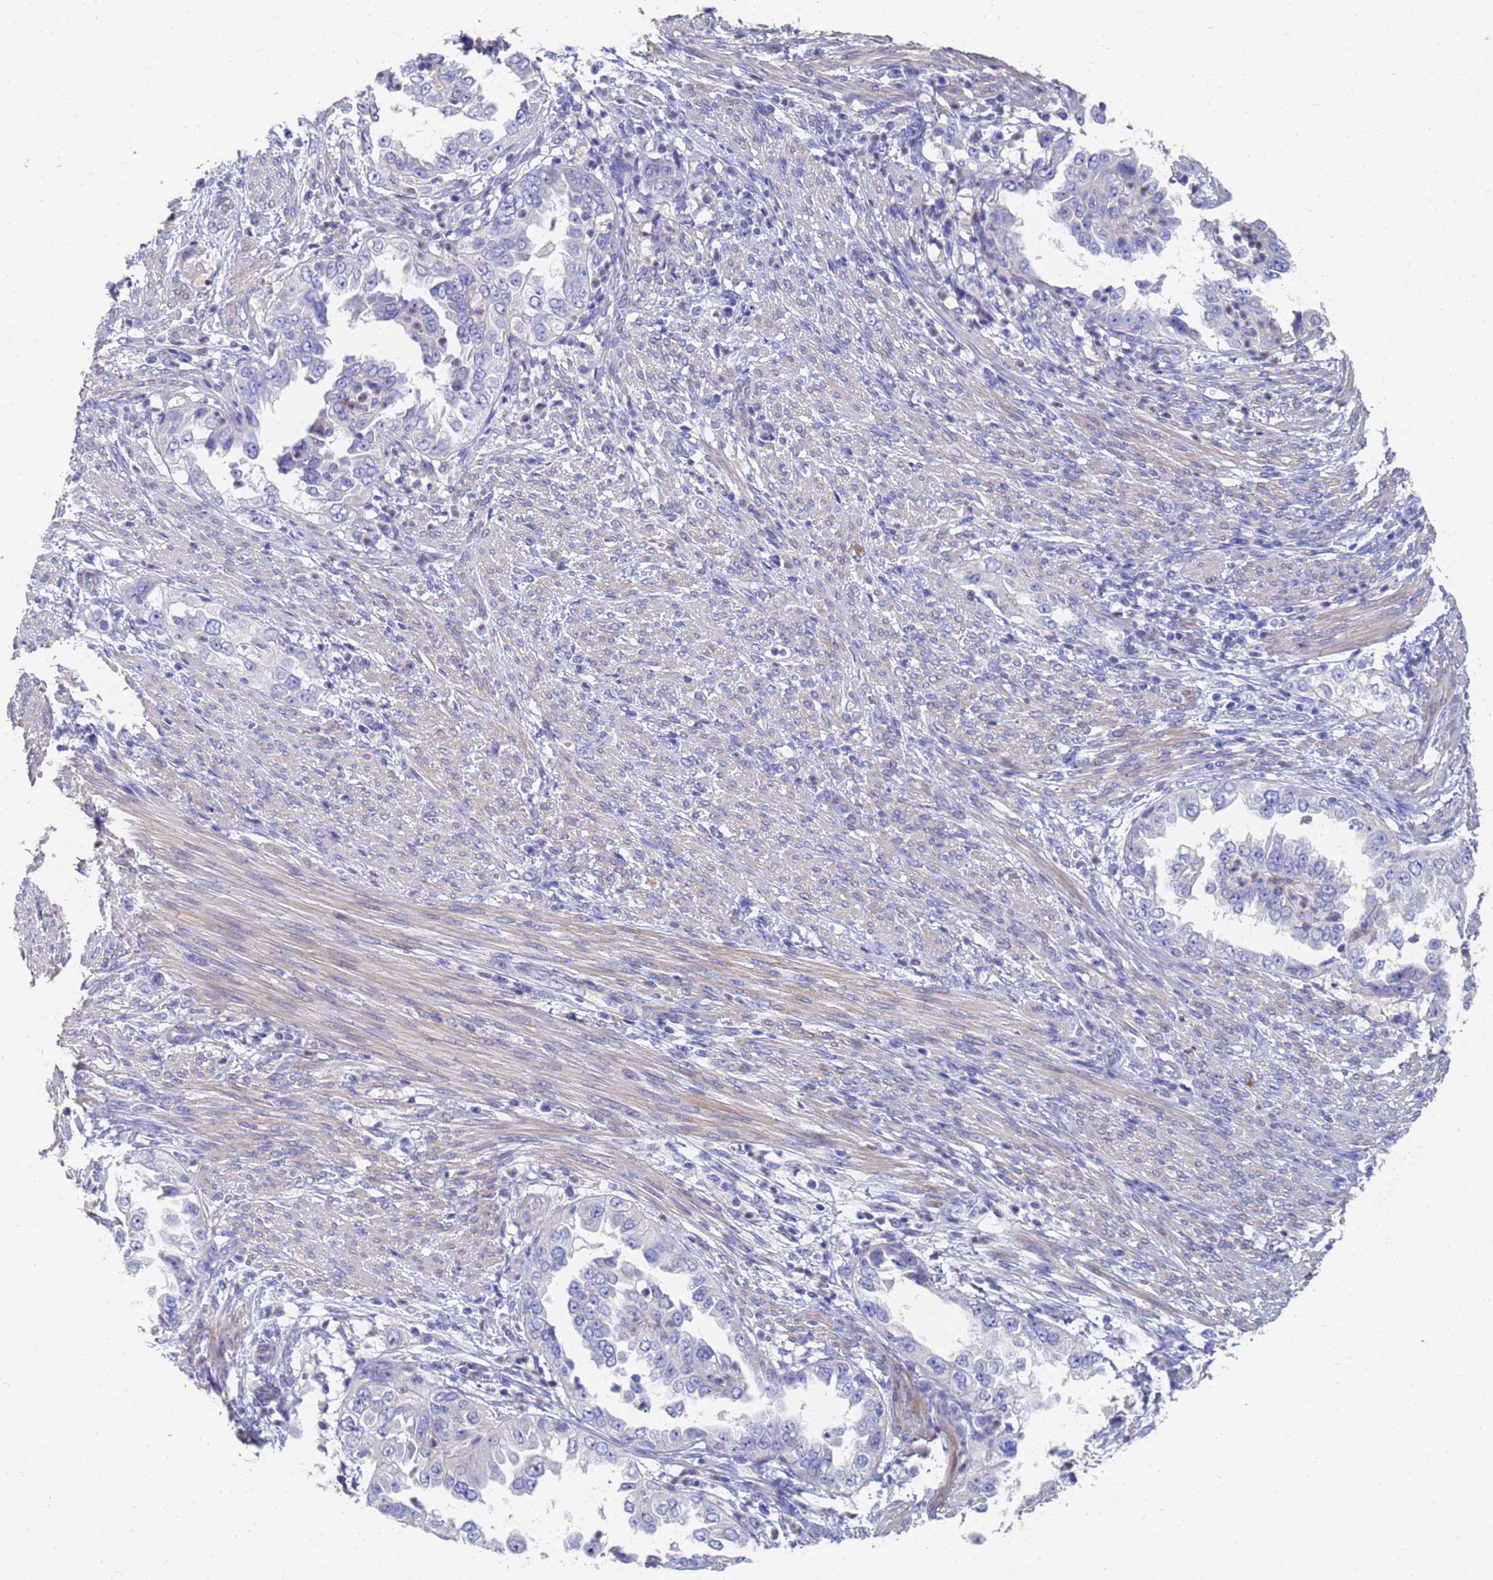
{"staining": {"intensity": "negative", "quantity": "none", "location": "none"}, "tissue": "endometrial cancer", "cell_type": "Tumor cells", "image_type": "cancer", "snomed": [{"axis": "morphology", "description": "Adenocarcinoma, NOS"}, {"axis": "topography", "description": "Endometrium"}], "caption": "Endometrial cancer (adenocarcinoma) stained for a protein using IHC demonstrates no staining tumor cells.", "gene": "LBX2", "patient": {"sex": "female", "age": 85}}